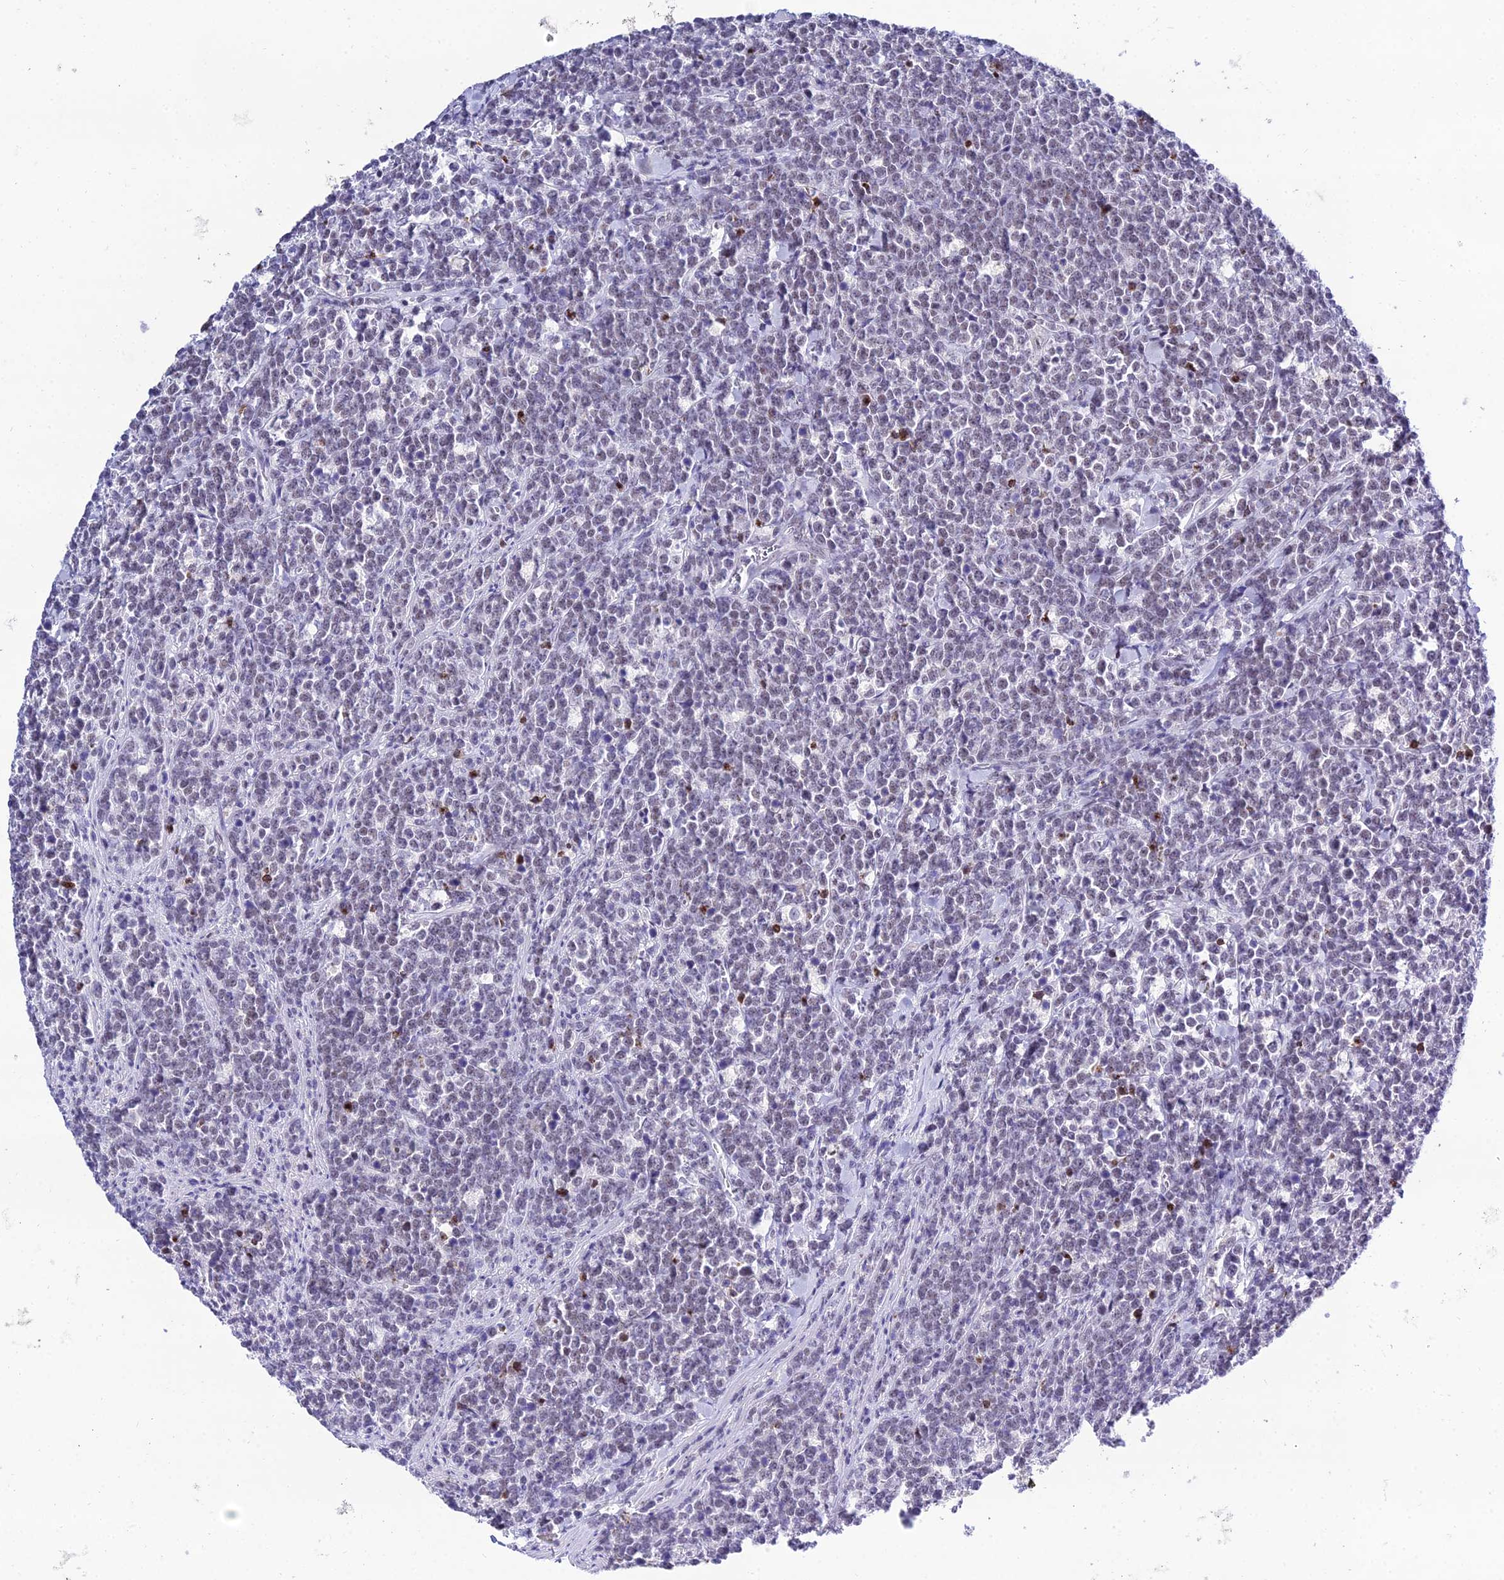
{"staining": {"intensity": "negative", "quantity": "none", "location": "none"}, "tissue": "lymphoma", "cell_type": "Tumor cells", "image_type": "cancer", "snomed": [{"axis": "morphology", "description": "Malignant lymphoma, non-Hodgkin's type, High grade"}, {"axis": "topography", "description": "Small intestine"}], "caption": "High-grade malignant lymphoma, non-Hodgkin's type stained for a protein using immunohistochemistry (IHC) shows no positivity tumor cells.", "gene": "PPP4R2", "patient": {"sex": "male", "age": 8}}